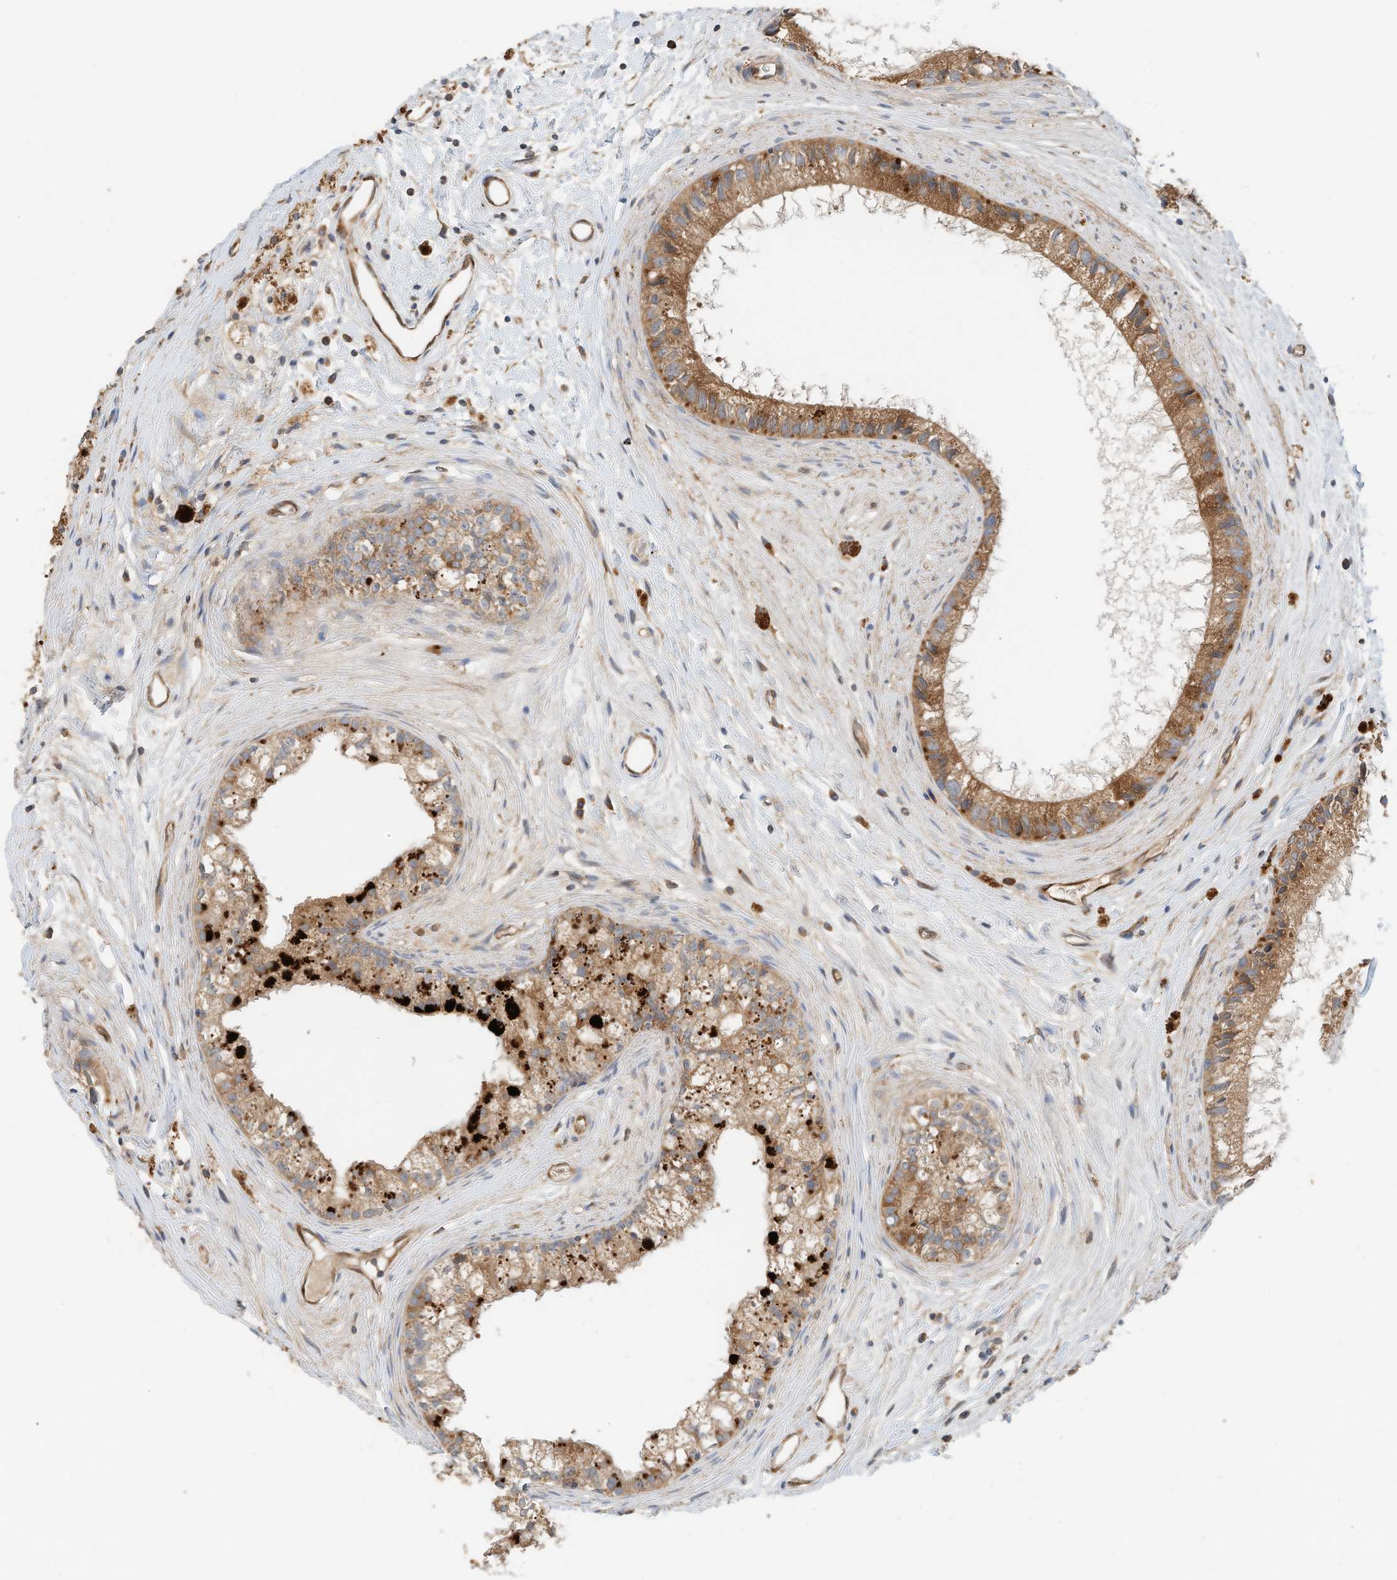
{"staining": {"intensity": "moderate", "quantity": ">75%", "location": "cytoplasmic/membranous"}, "tissue": "epididymis", "cell_type": "Glandular cells", "image_type": "normal", "snomed": [{"axis": "morphology", "description": "Normal tissue, NOS"}, {"axis": "topography", "description": "Epididymis"}], "caption": "IHC photomicrograph of benign human epididymis stained for a protein (brown), which exhibits medium levels of moderate cytoplasmic/membranous expression in about >75% of glandular cells.", "gene": "CPAMD8", "patient": {"sex": "male", "age": 80}}